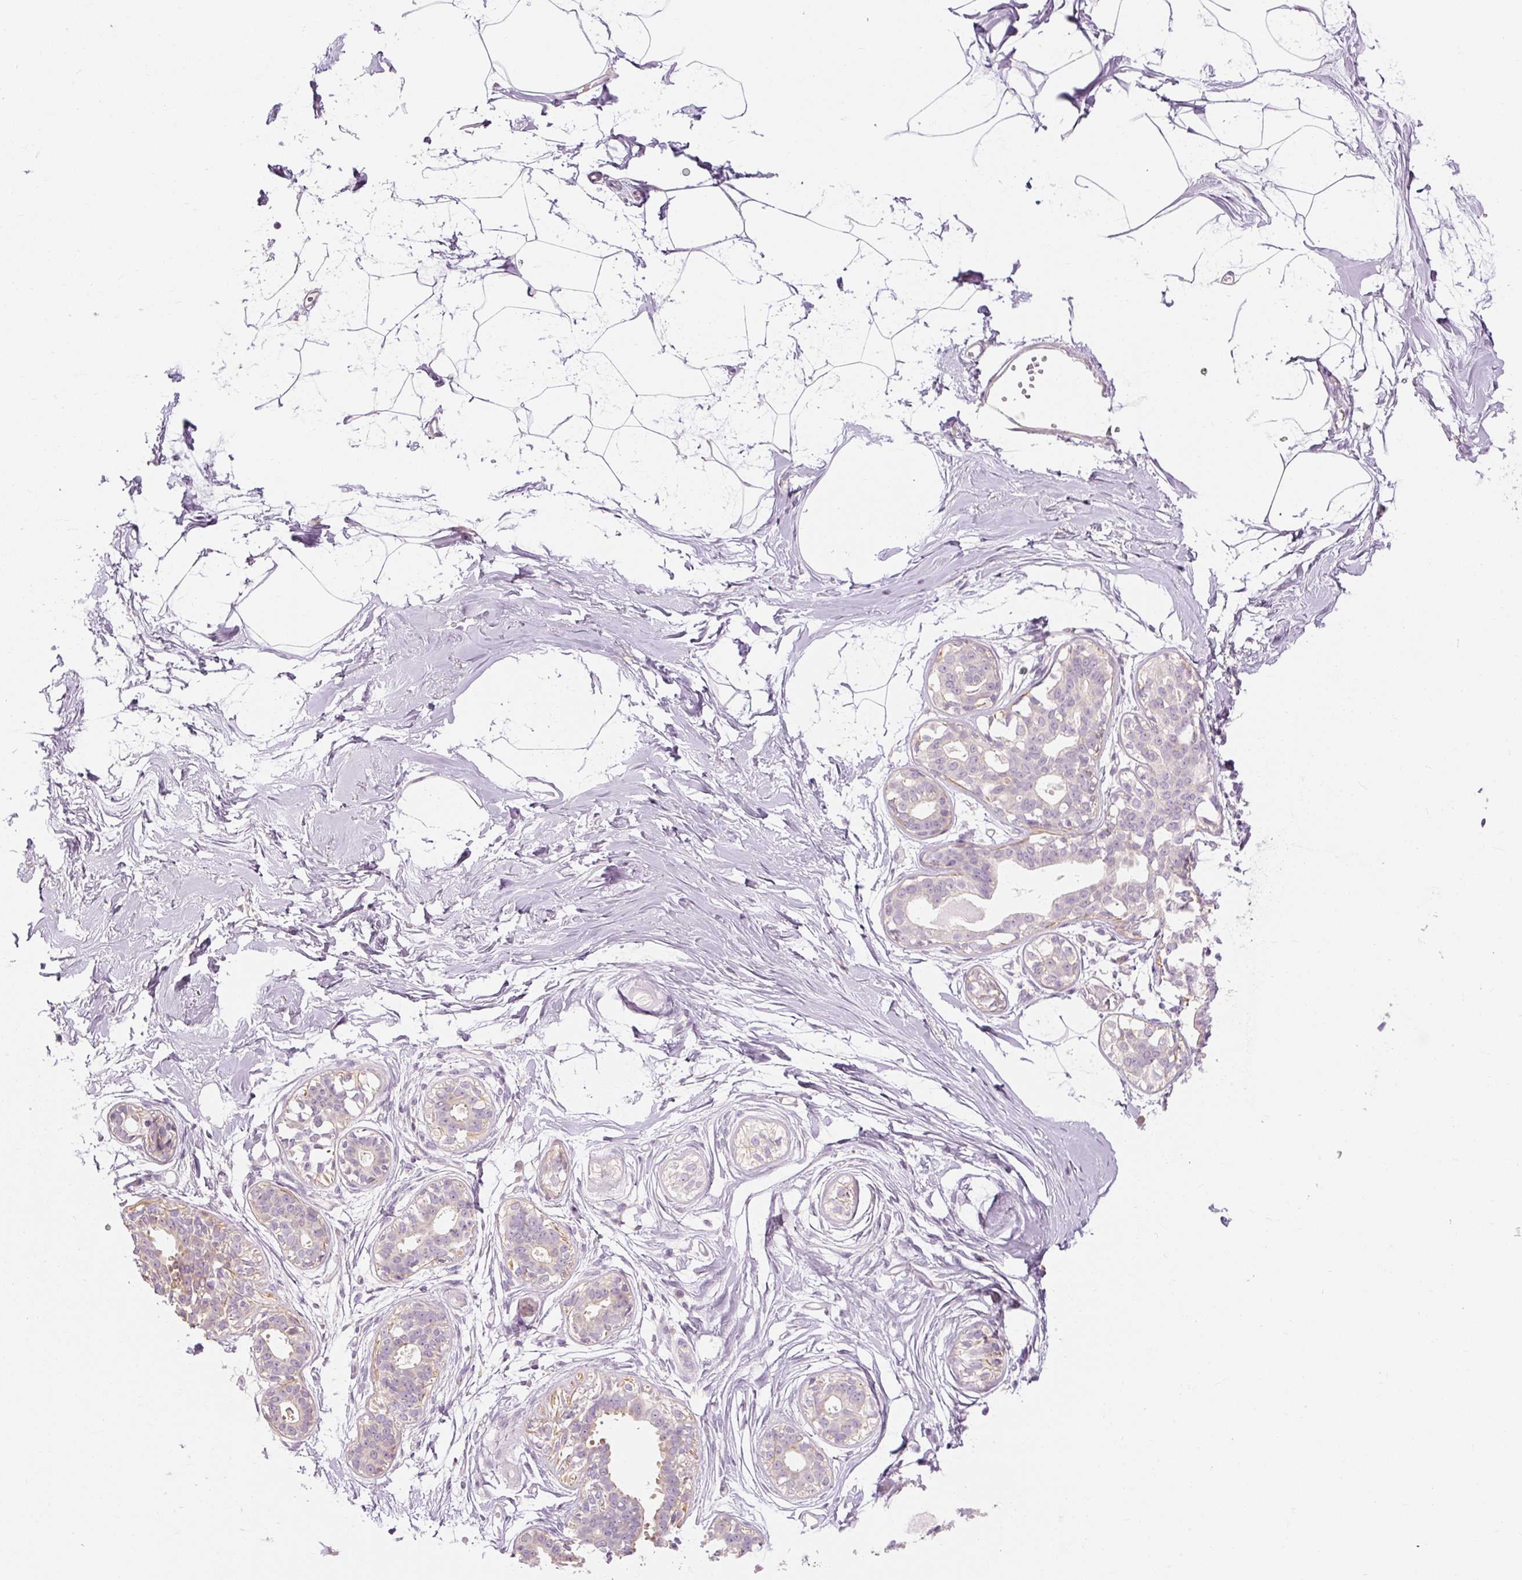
{"staining": {"intensity": "negative", "quantity": "none", "location": "none"}, "tissue": "breast", "cell_type": "Adipocytes", "image_type": "normal", "snomed": [{"axis": "morphology", "description": "Normal tissue, NOS"}, {"axis": "topography", "description": "Breast"}], "caption": "High magnification brightfield microscopy of benign breast stained with DAB (3,3'-diaminobenzidine) (brown) and counterstained with hematoxylin (blue): adipocytes show no significant staining. The staining is performed using DAB brown chromogen with nuclei counter-stained in using hematoxylin.", "gene": "CAPN3", "patient": {"sex": "female", "age": 45}}